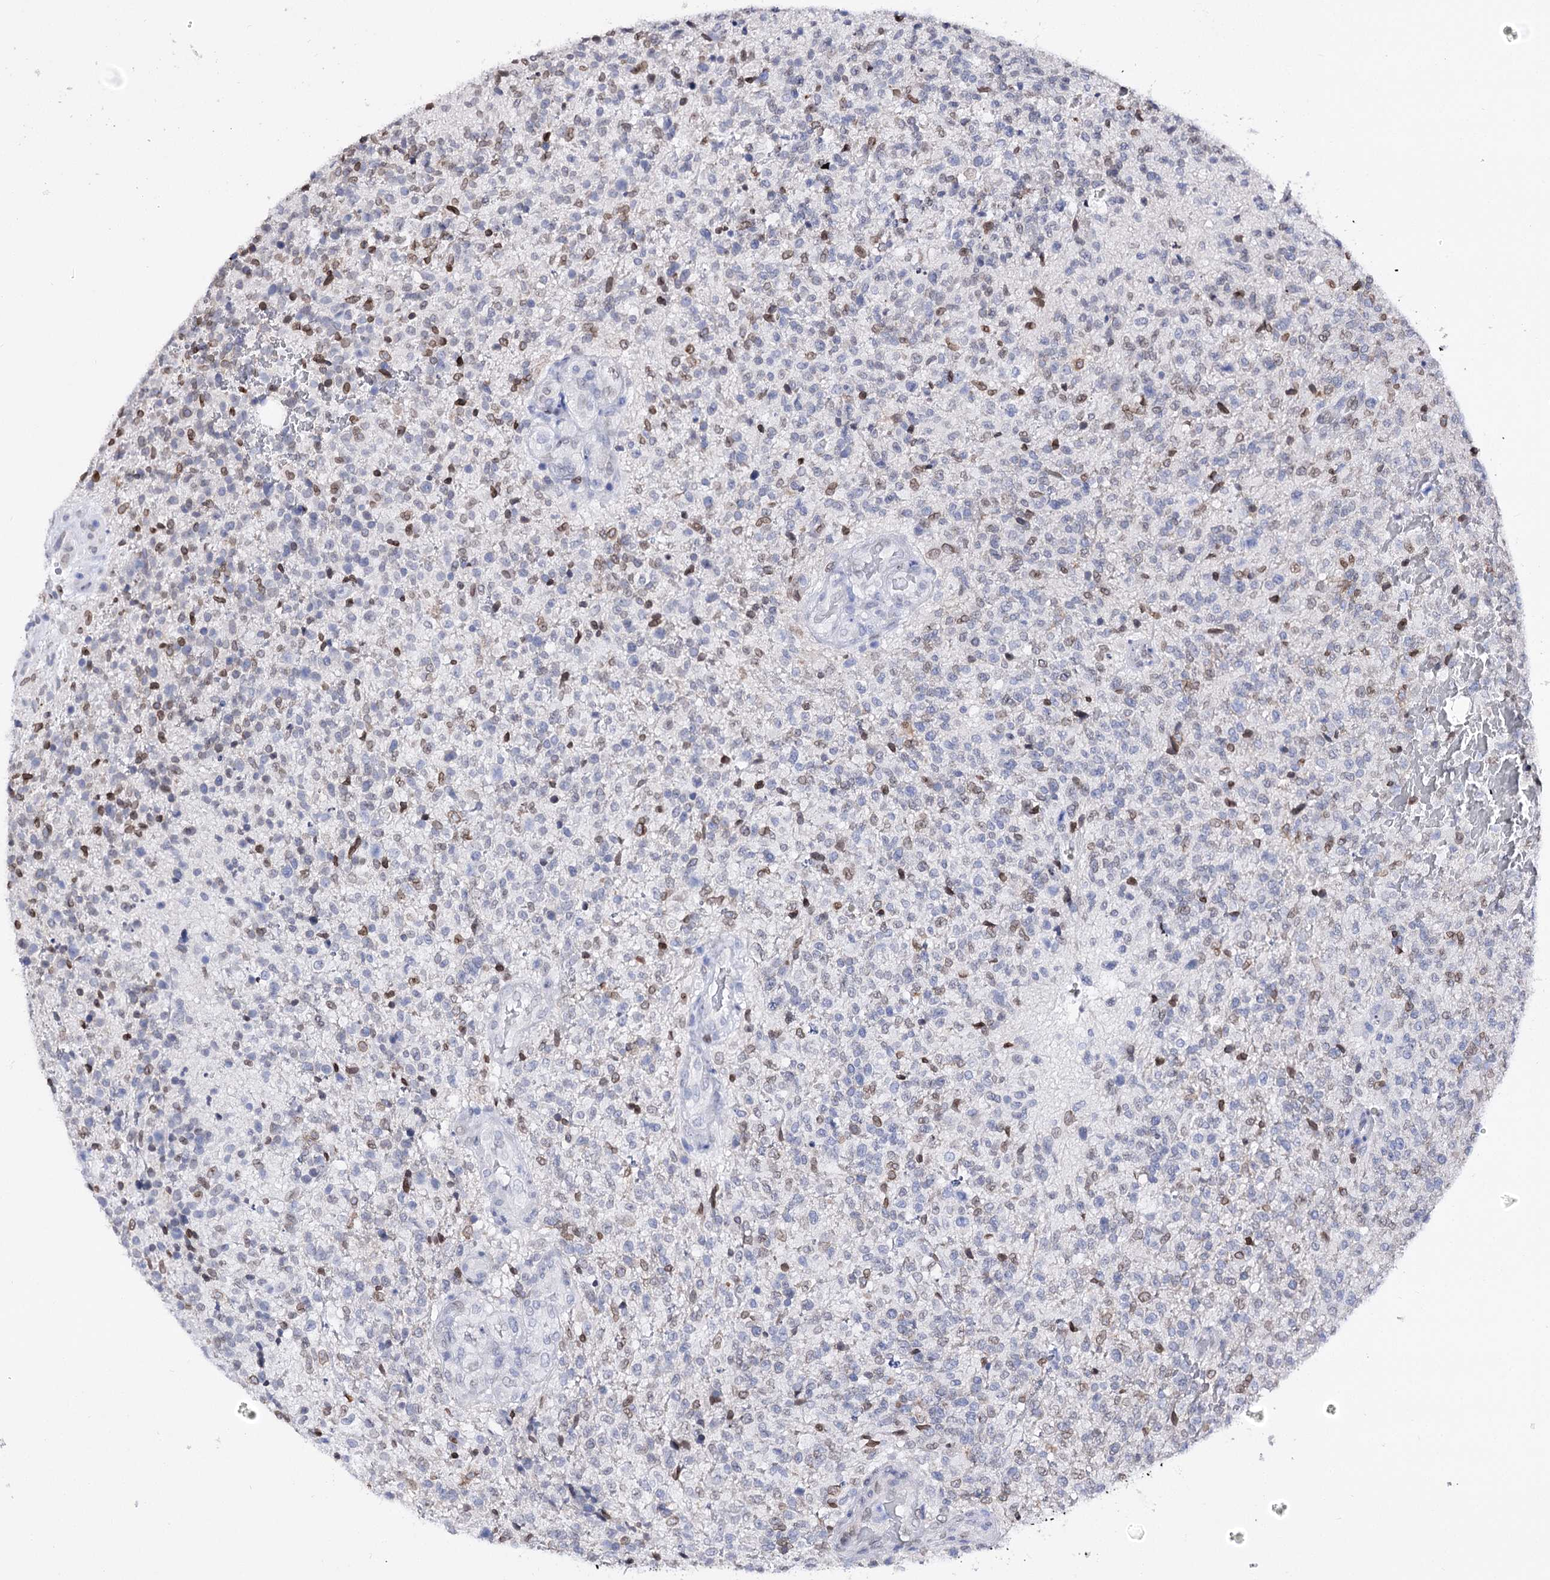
{"staining": {"intensity": "negative", "quantity": "none", "location": "none"}, "tissue": "glioma", "cell_type": "Tumor cells", "image_type": "cancer", "snomed": [{"axis": "morphology", "description": "Glioma, malignant, High grade"}, {"axis": "topography", "description": "Brain"}], "caption": "The micrograph displays no significant staining in tumor cells of malignant glioma (high-grade).", "gene": "TMEM201", "patient": {"sex": "male", "age": 56}}